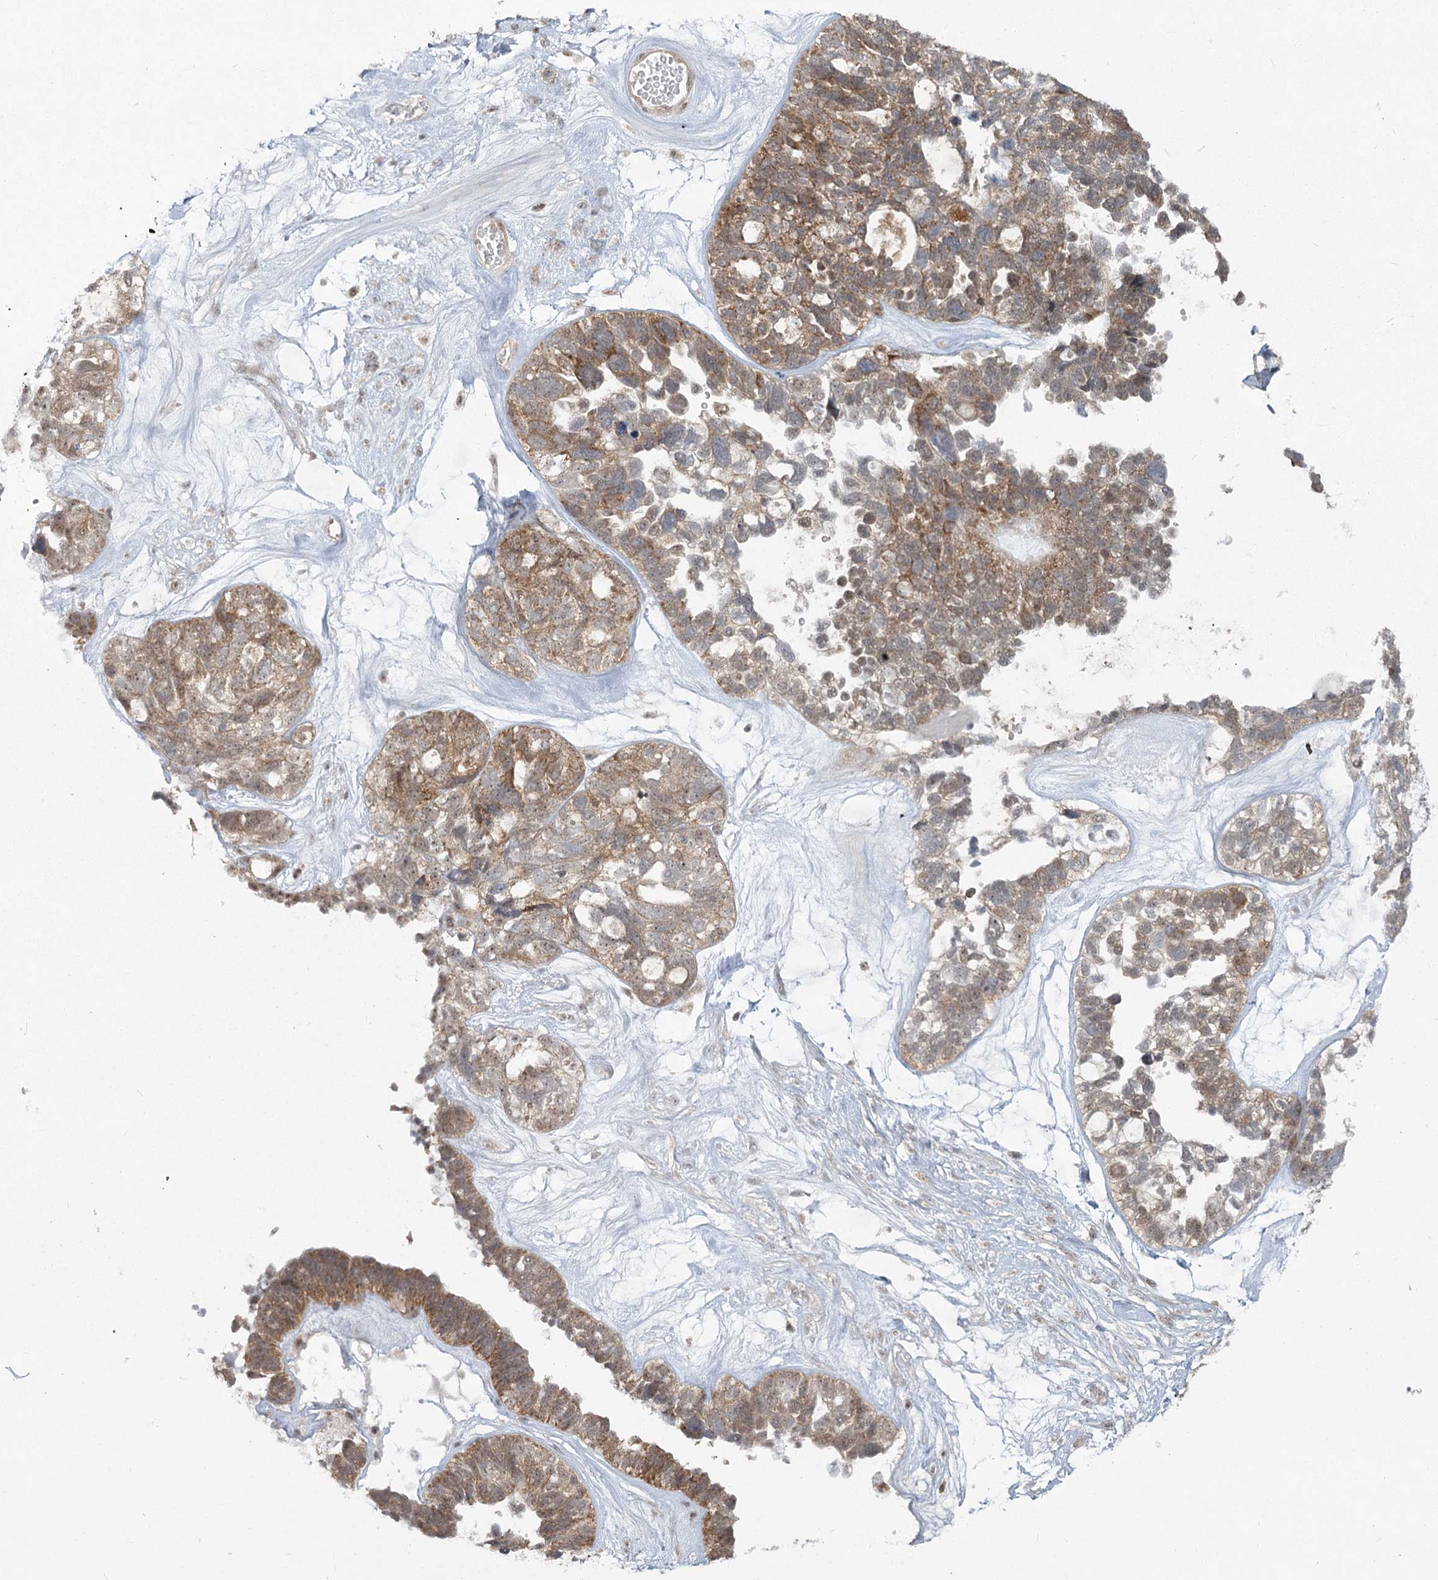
{"staining": {"intensity": "moderate", "quantity": ">75%", "location": "cytoplasmic/membranous"}, "tissue": "ovarian cancer", "cell_type": "Tumor cells", "image_type": "cancer", "snomed": [{"axis": "morphology", "description": "Cystadenocarcinoma, serous, NOS"}, {"axis": "topography", "description": "Ovary"}], "caption": "Immunohistochemical staining of human ovarian serous cystadenocarcinoma reveals medium levels of moderate cytoplasmic/membranous positivity in about >75% of tumor cells.", "gene": "THNSL1", "patient": {"sex": "female", "age": 79}}